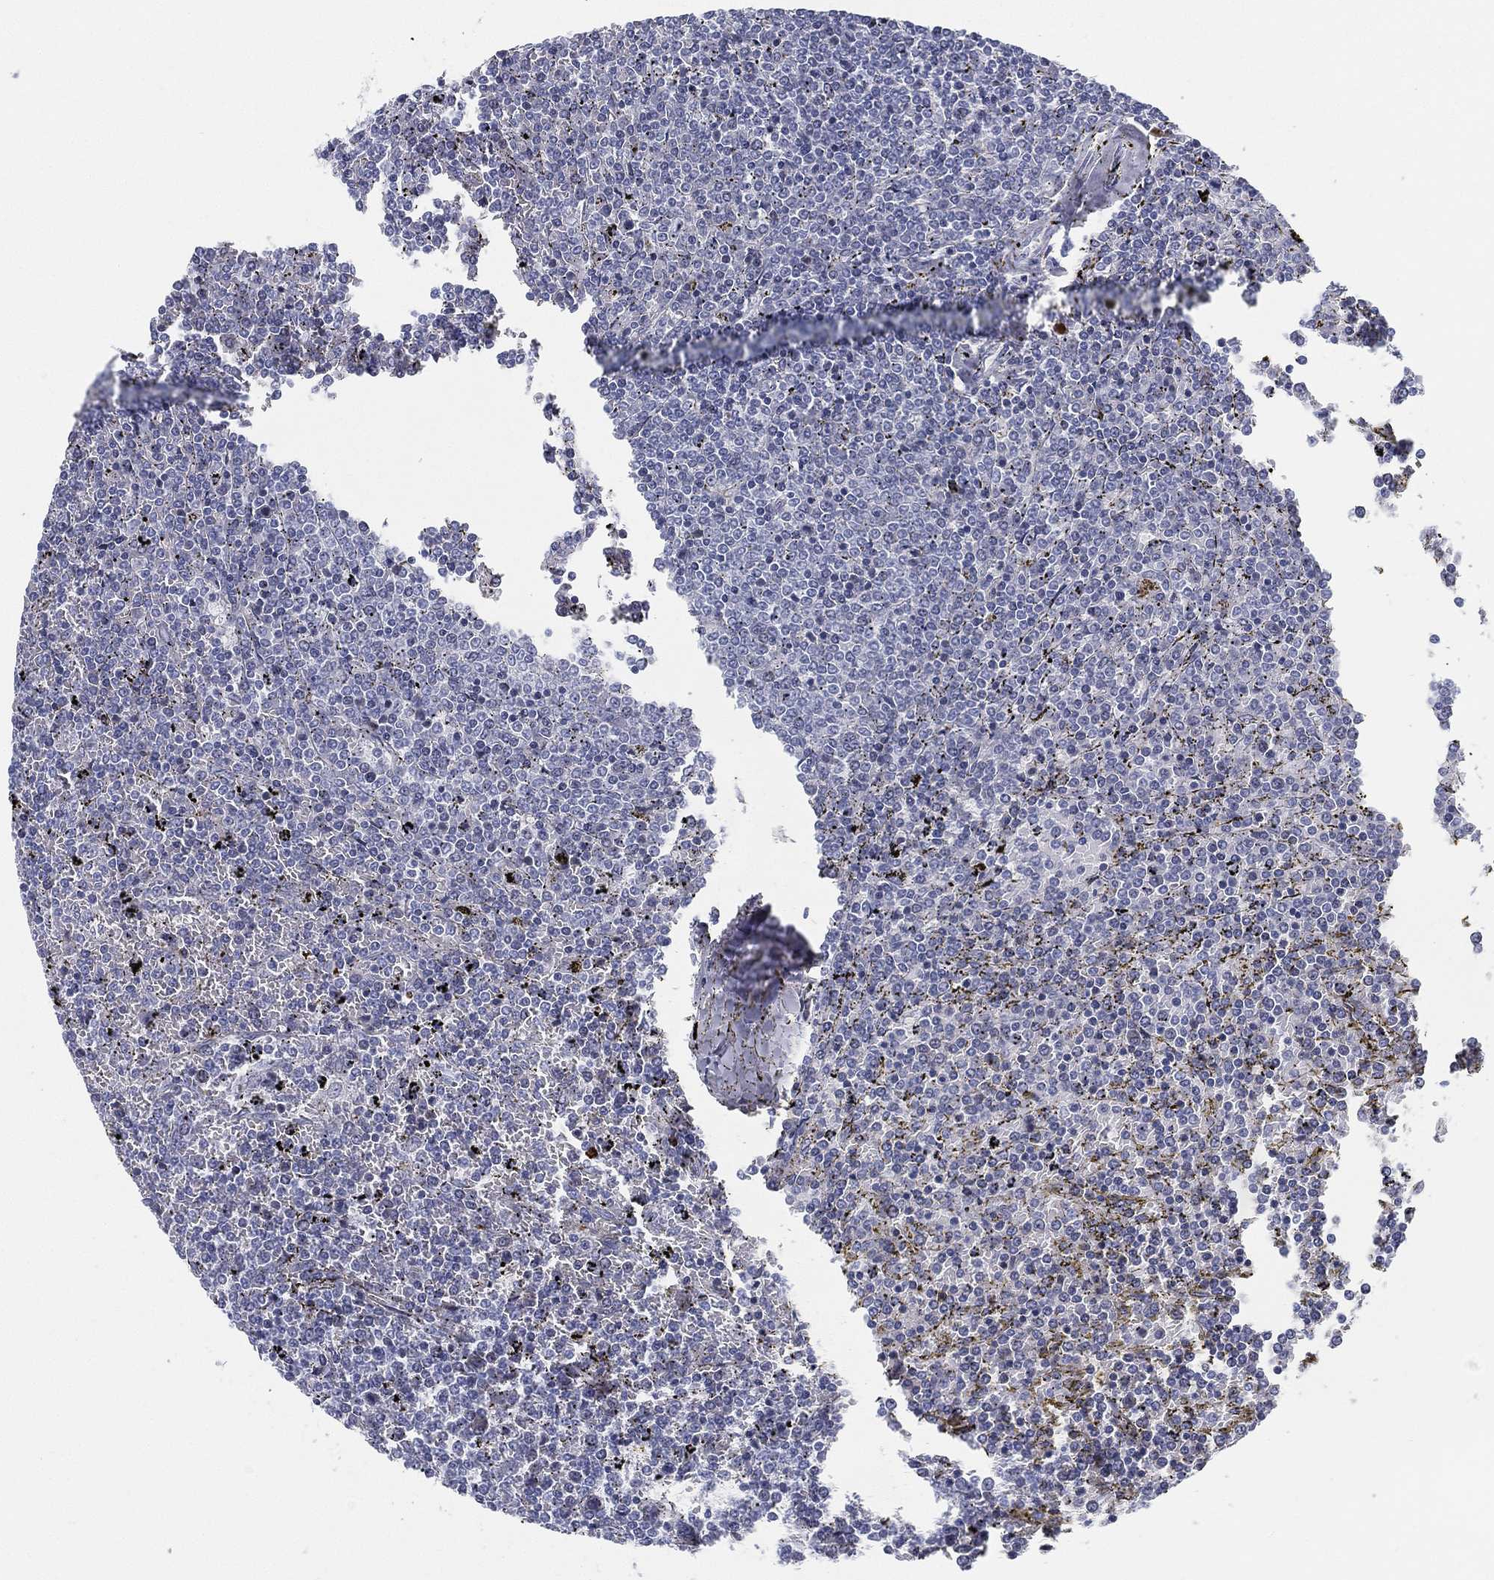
{"staining": {"intensity": "negative", "quantity": "none", "location": "none"}, "tissue": "lymphoma", "cell_type": "Tumor cells", "image_type": "cancer", "snomed": [{"axis": "morphology", "description": "Malignant lymphoma, non-Hodgkin's type, Low grade"}, {"axis": "topography", "description": "Spleen"}], "caption": "A micrograph of human malignant lymphoma, non-Hodgkin's type (low-grade) is negative for staining in tumor cells. (Stains: DAB (3,3'-diaminobenzidine) immunohistochemistry (IHC) with hematoxylin counter stain, Microscopy: brightfield microscopy at high magnification).", "gene": "SPPL2C", "patient": {"sex": "female", "age": 77}}